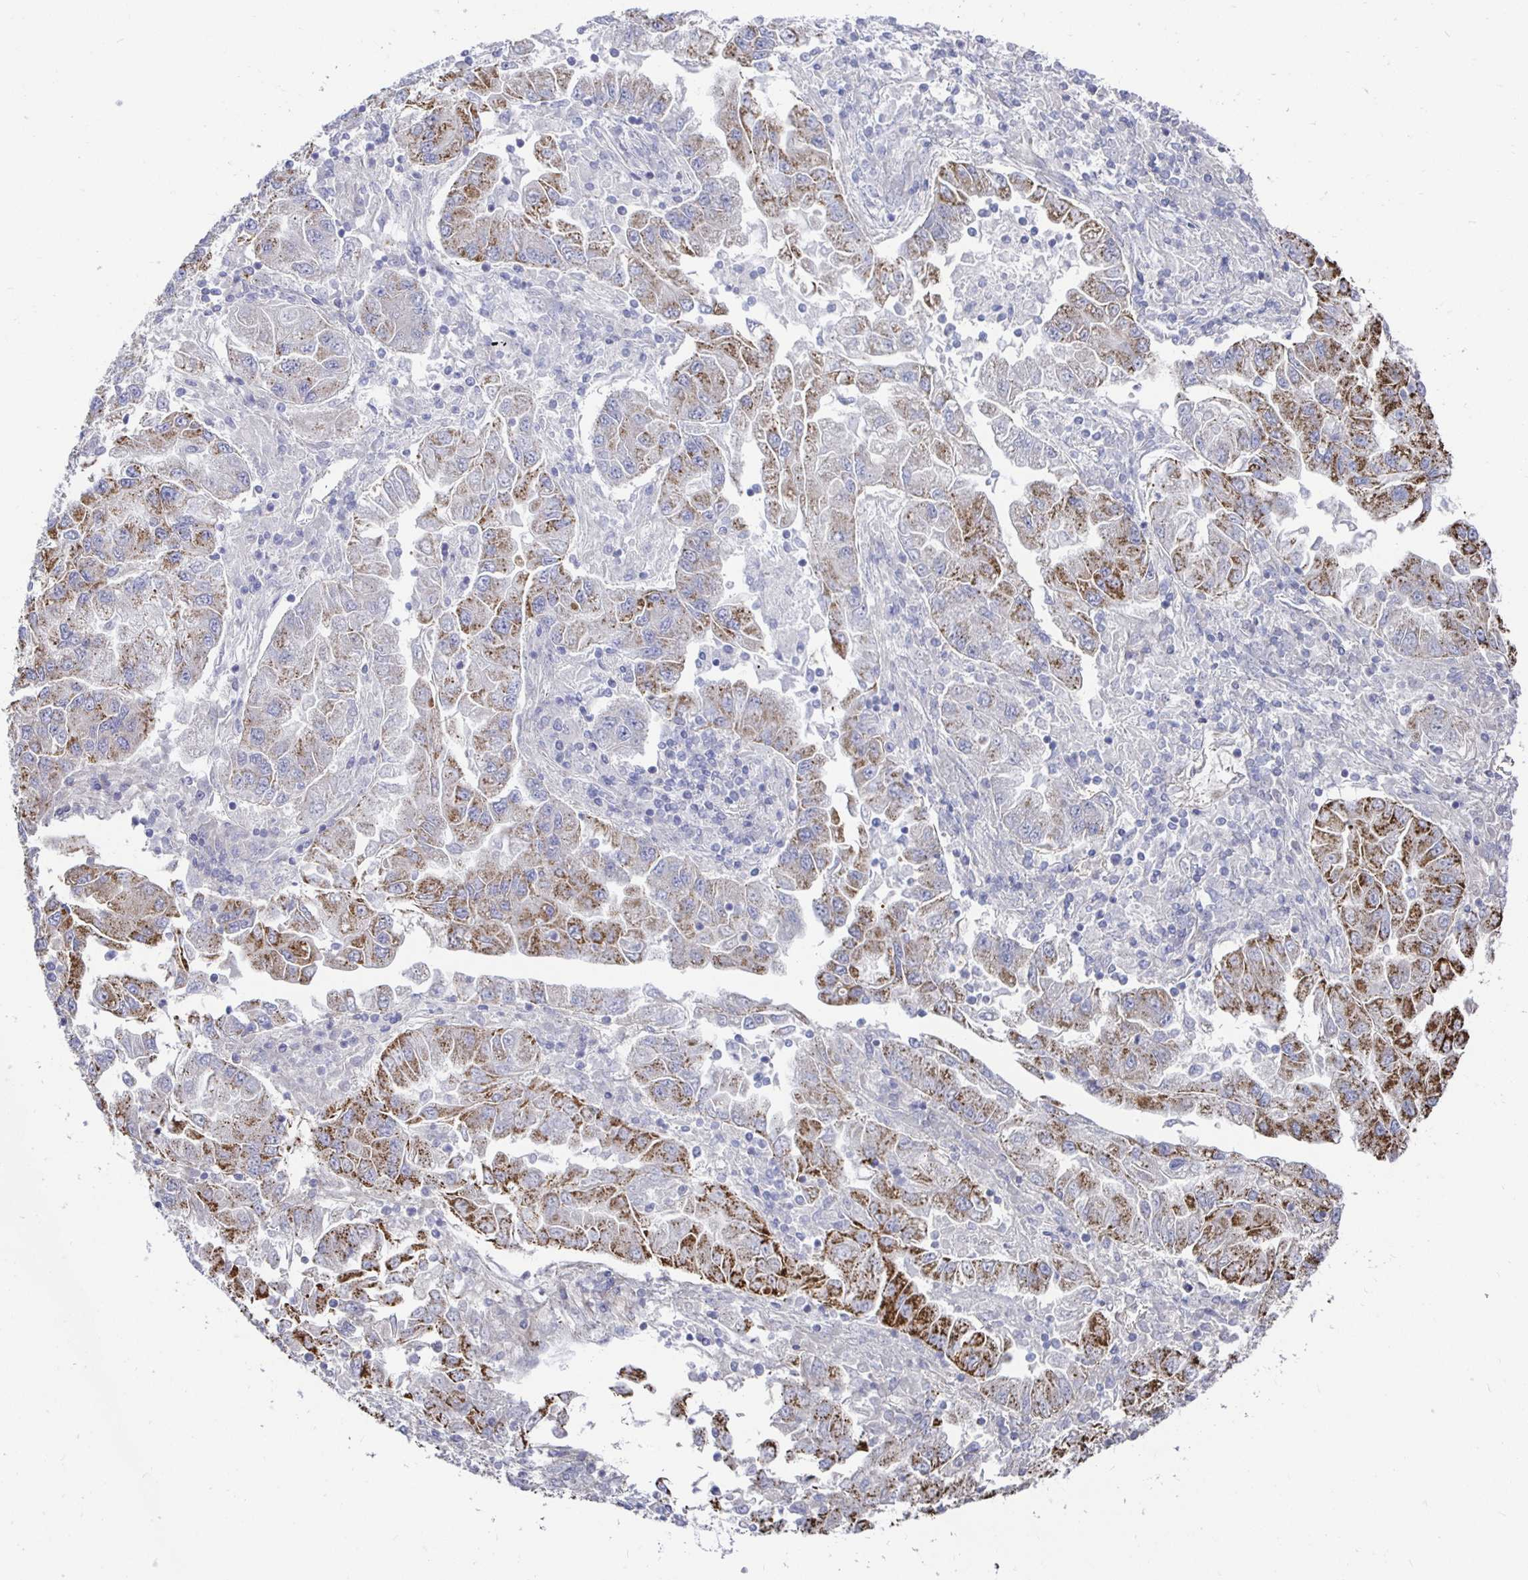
{"staining": {"intensity": "moderate", "quantity": ">75%", "location": "cytoplasmic/membranous"}, "tissue": "lung cancer", "cell_type": "Tumor cells", "image_type": "cancer", "snomed": [{"axis": "morphology", "description": "Adenocarcinoma, NOS"}, {"axis": "morphology", "description": "Adenocarcinoma primary or metastatic"}, {"axis": "topography", "description": "Lung"}], "caption": "This image demonstrates immunohistochemistry (IHC) staining of adenocarcinoma primary or metastatic (lung), with medium moderate cytoplasmic/membranous staining in about >75% of tumor cells.", "gene": "NOCT", "patient": {"sex": "male", "age": 74}}